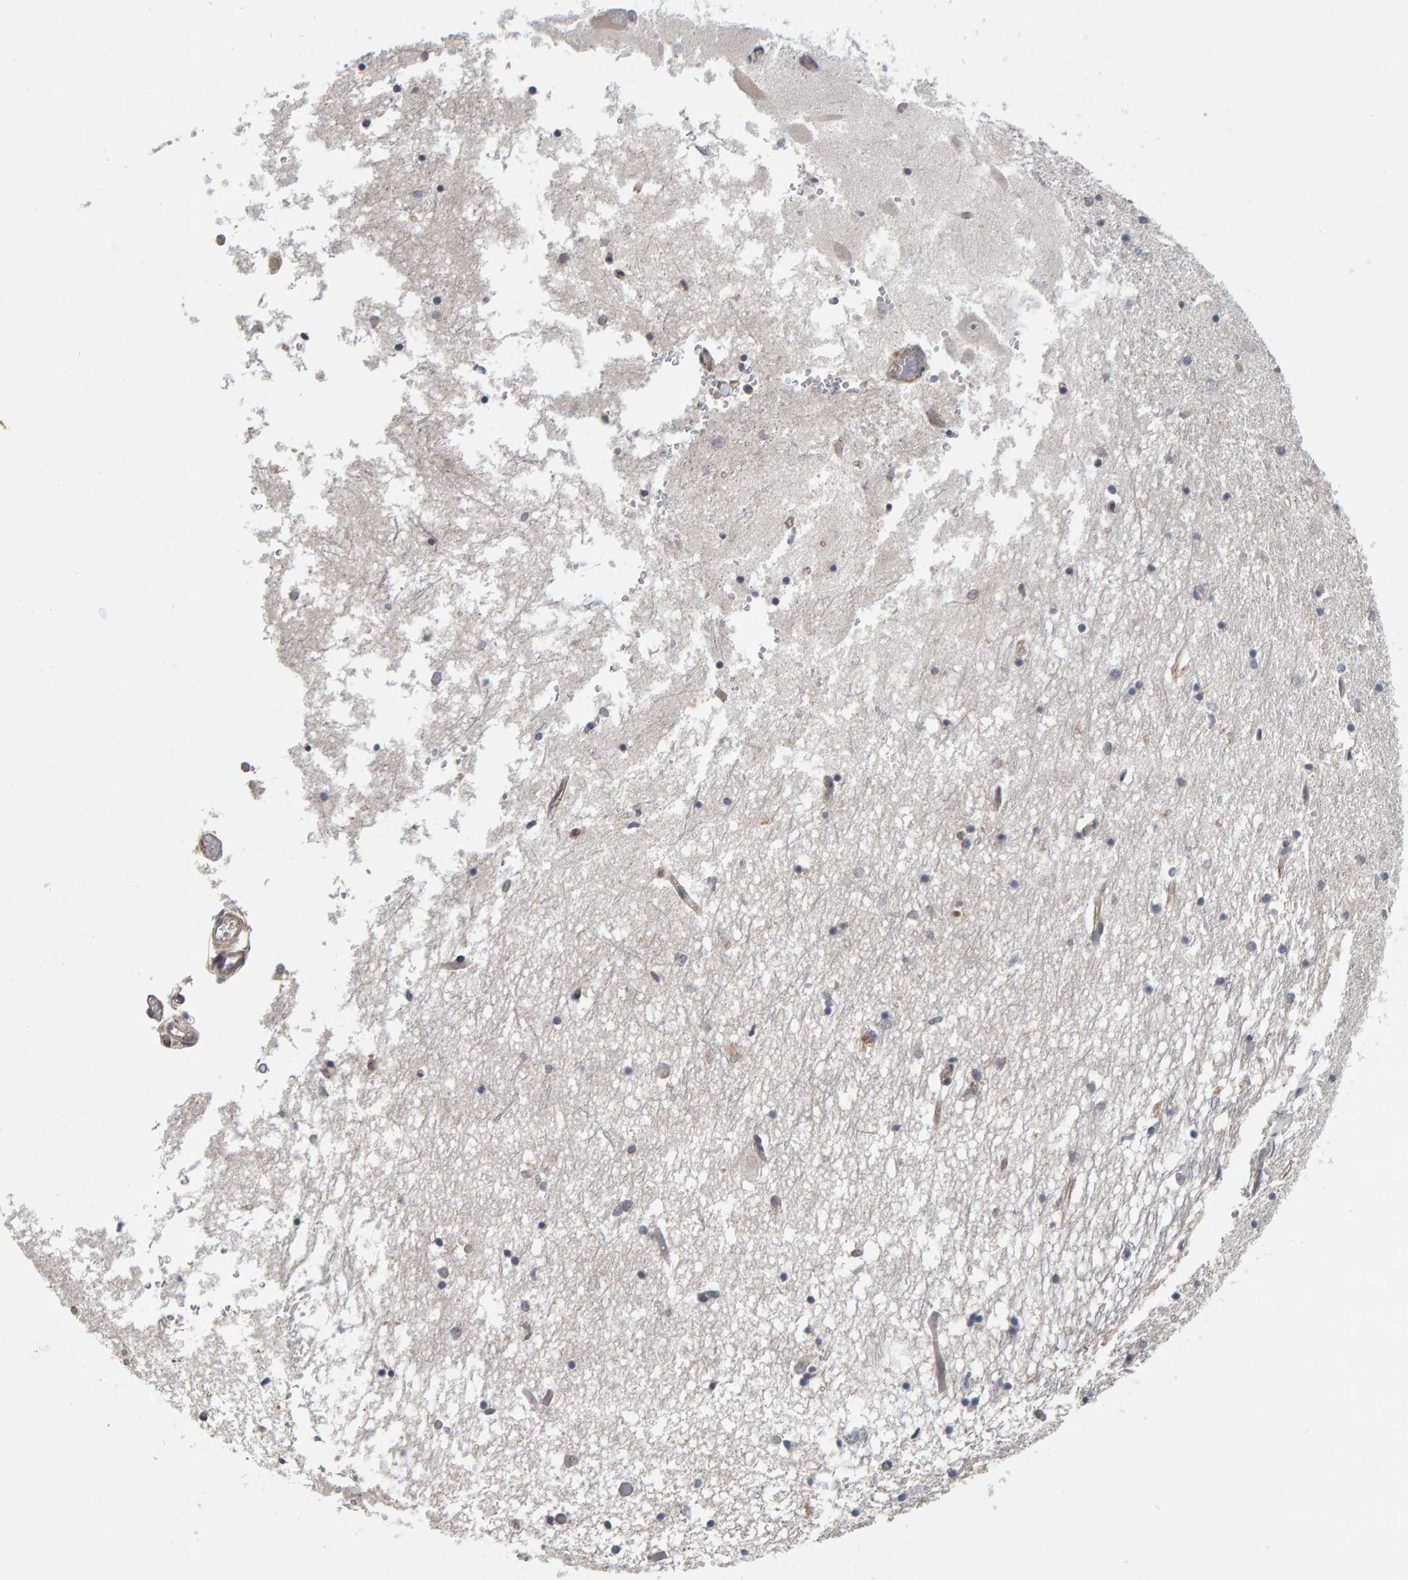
{"staining": {"intensity": "moderate", "quantity": "<25%", "location": "cytoplasmic/membranous"}, "tissue": "hippocampus", "cell_type": "Glial cells", "image_type": "normal", "snomed": [{"axis": "morphology", "description": "Normal tissue, NOS"}, {"axis": "topography", "description": "Hippocampus"}], "caption": "Moderate cytoplasmic/membranous expression for a protein is appreciated in approximately <25% of glial cells of benign hippocampus using immunohistochemistry.", "gene": "C9orf72", "patient": {"sex": "male", "age": 70}}